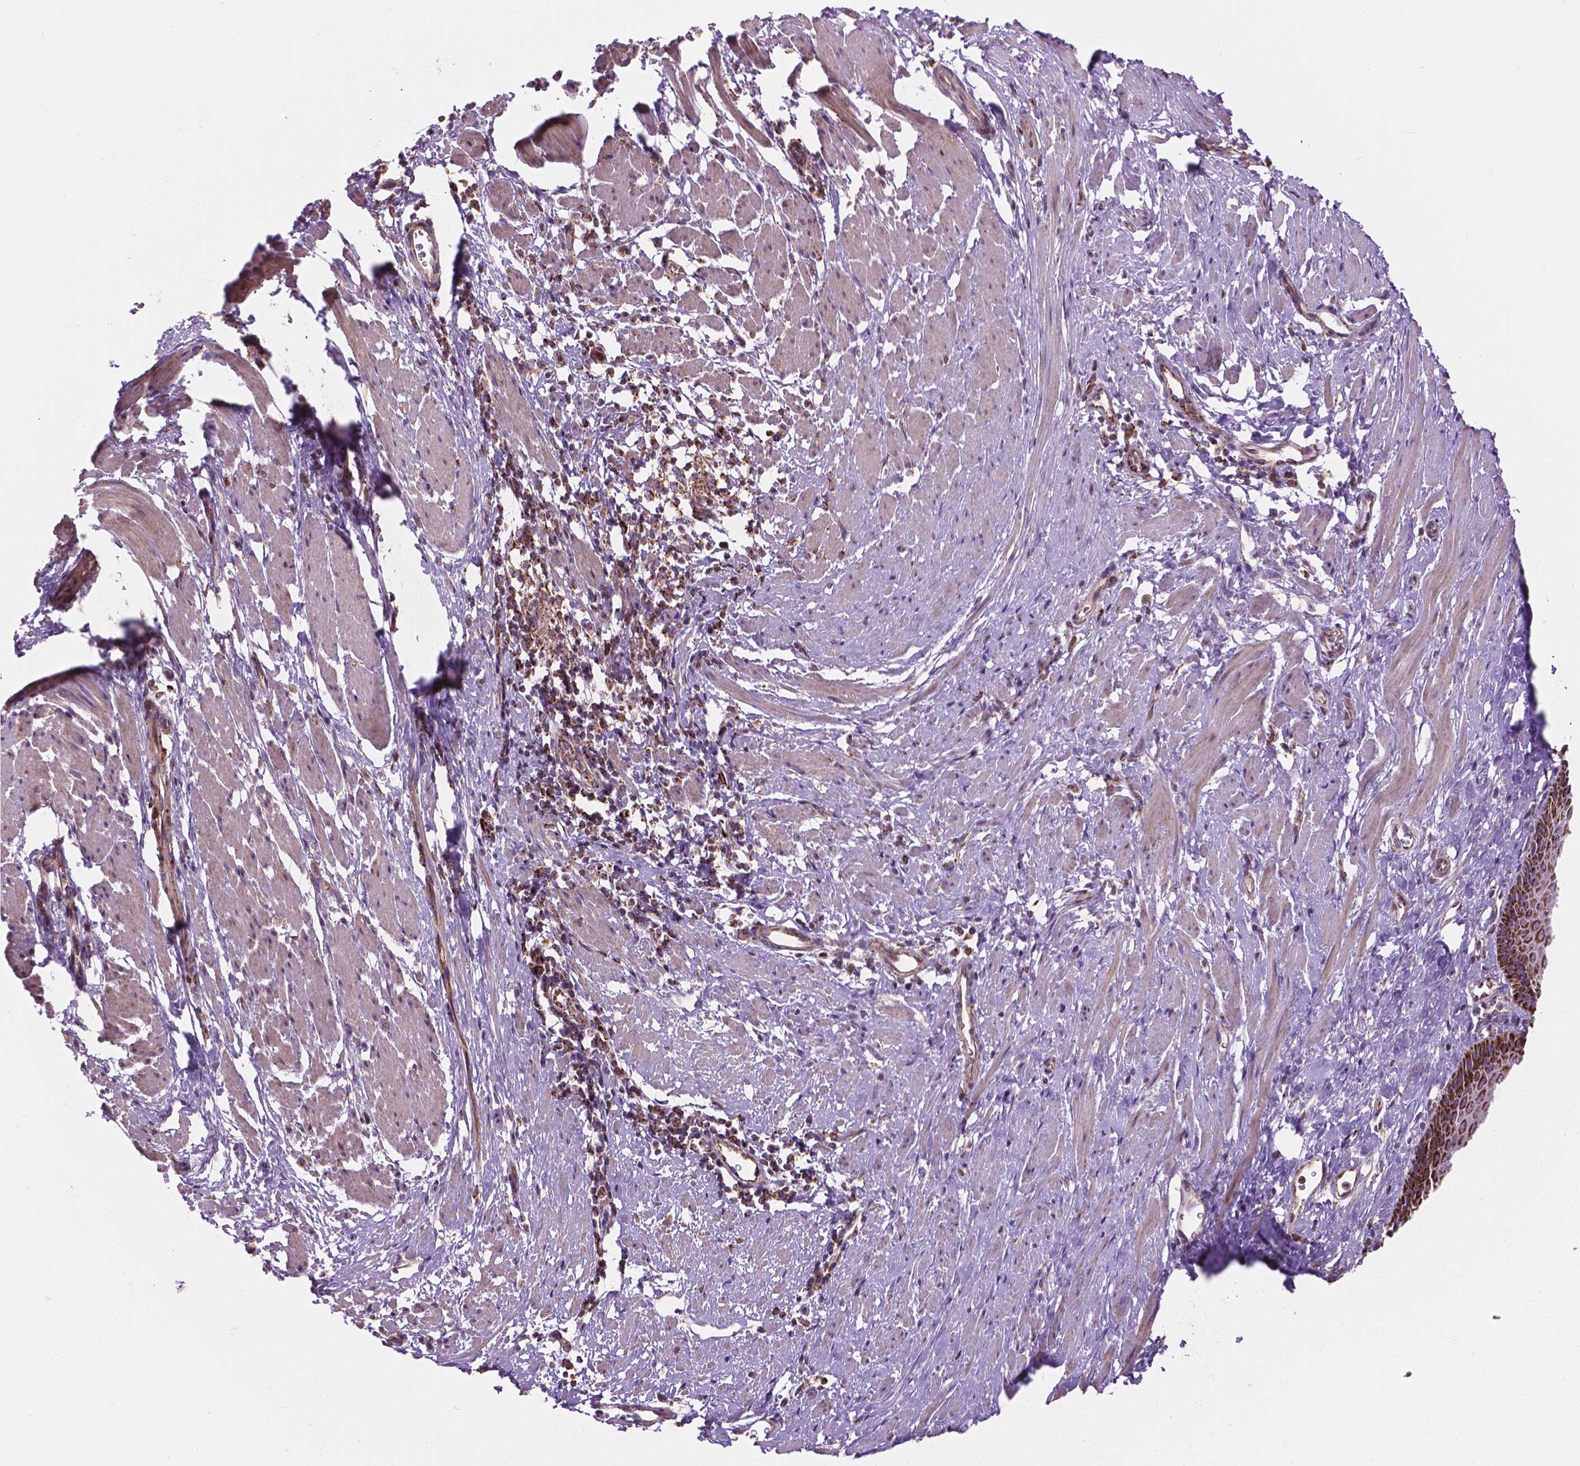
{"staining": {"intensity": "strong", "quantity": "25%-75%", "location": "cytoplasmic/membranous"}, "tissue": "esophagus", "cell_type": "Squamous epithelial cells", "image_type": "normal", "snomed": [{"axis": "morphology", "description": "Normal tissue, NOS"}, {"axis": "topography", "description": "Esophagus"}], "caption": "IHC image of normal esophagus: human esophagus stained using immunohistochemistry exhibits high levels of strong protein expression localized specifically in the cytoplasmic/membranous of squamous epithelial cells, appearing as a cytoplasmic/membranous brown color.", "gene": "PIBF1", "patient": {"sex": "male", "age": 64}}